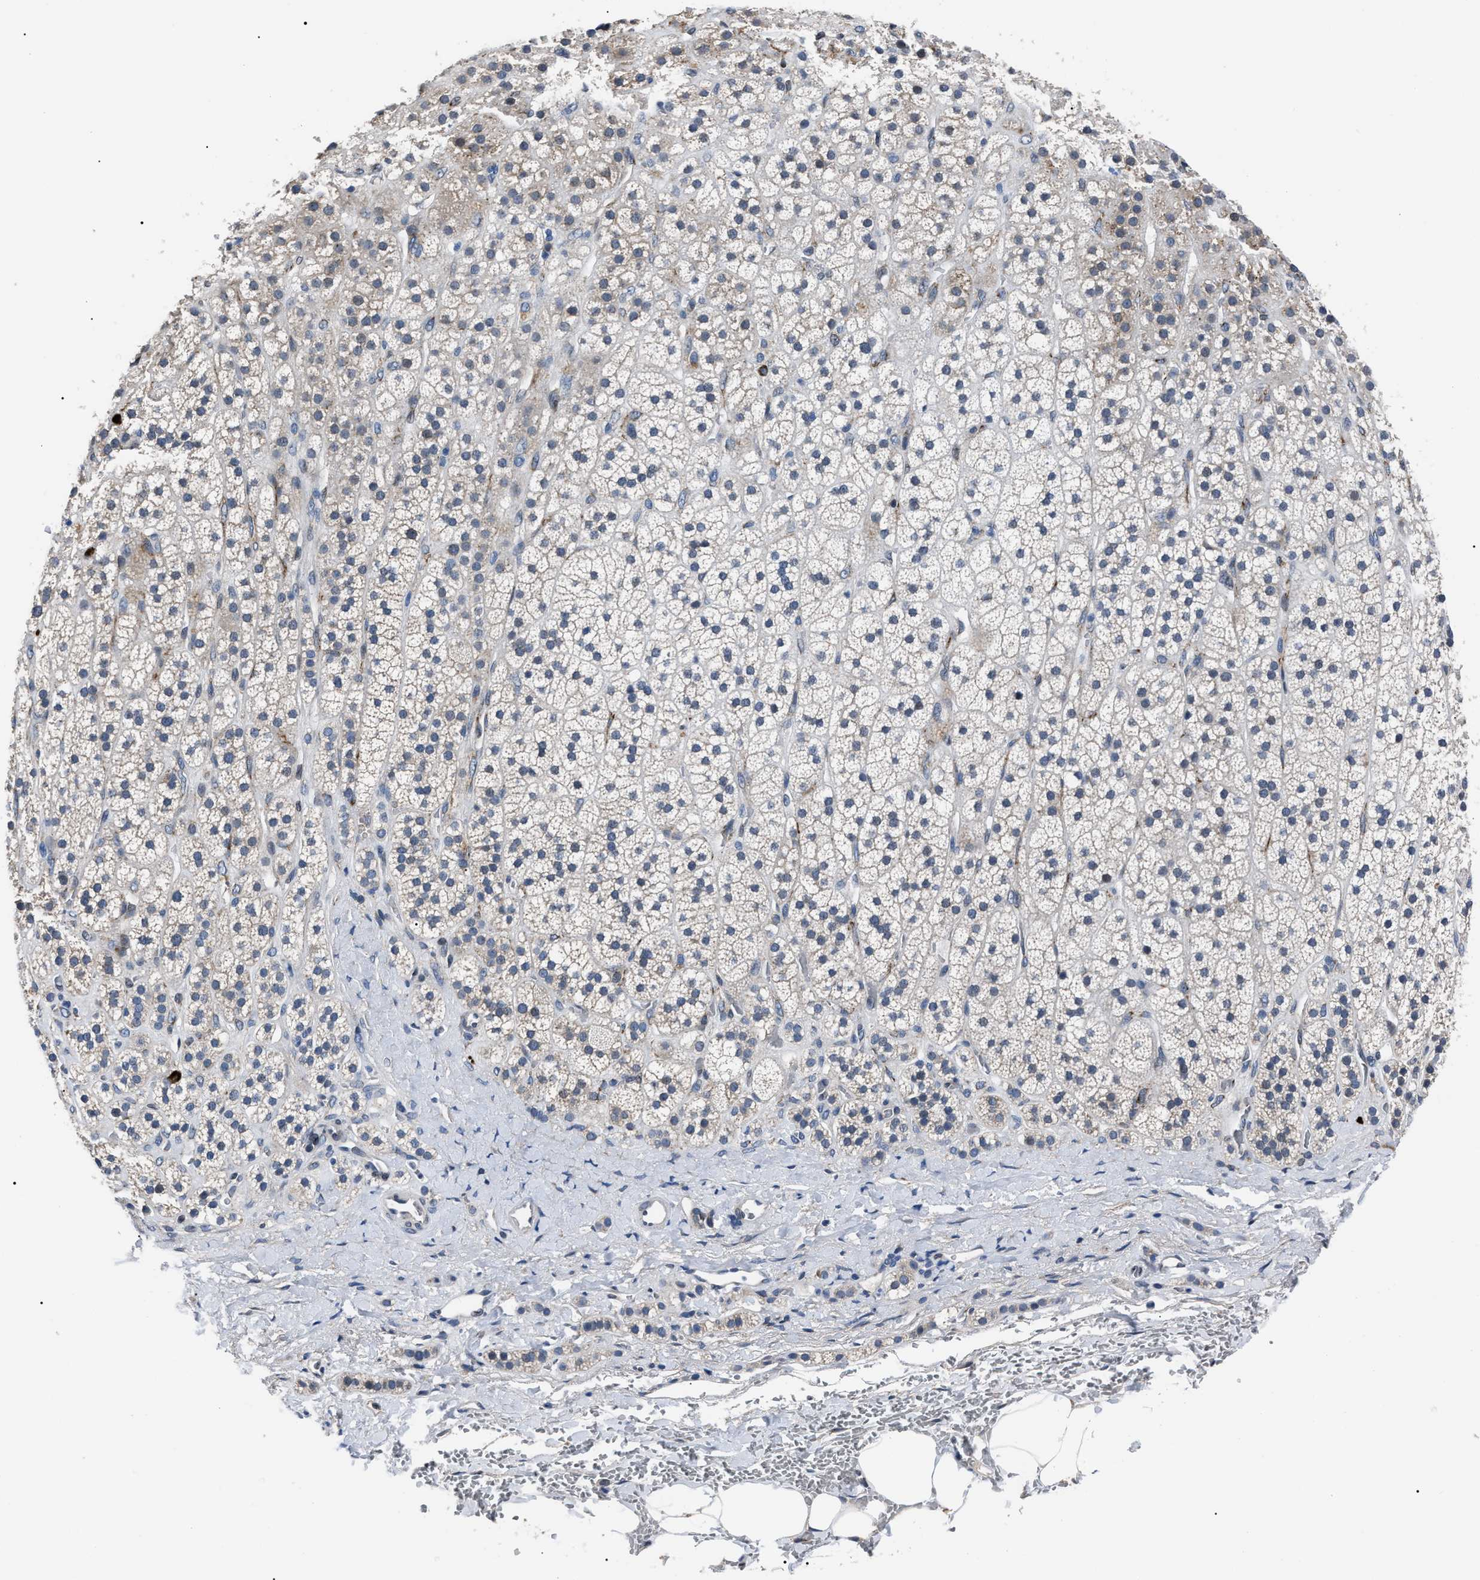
{"staining": {"intensity": "moderate", "quantity": "<25%", "location": "cytoplasmic/membranous"}, "tissue": "adrenal gland", "cell_type": "Glandular cells", "image_type": "normal", "snomed": [{"axis": "morphology", "description": "Normal tissue, NOS"}, {"axis": "topography", "description": "Adrenal gland"}], "caption": "A brown stain highlights moderate cytoplasmic/membranous positivity of a protein in glandular cells of benign human adrenal gland. Nuclei are stained in blue.", "gene": "LRRC14", "patient": {"sex": "male", "age": 56}}